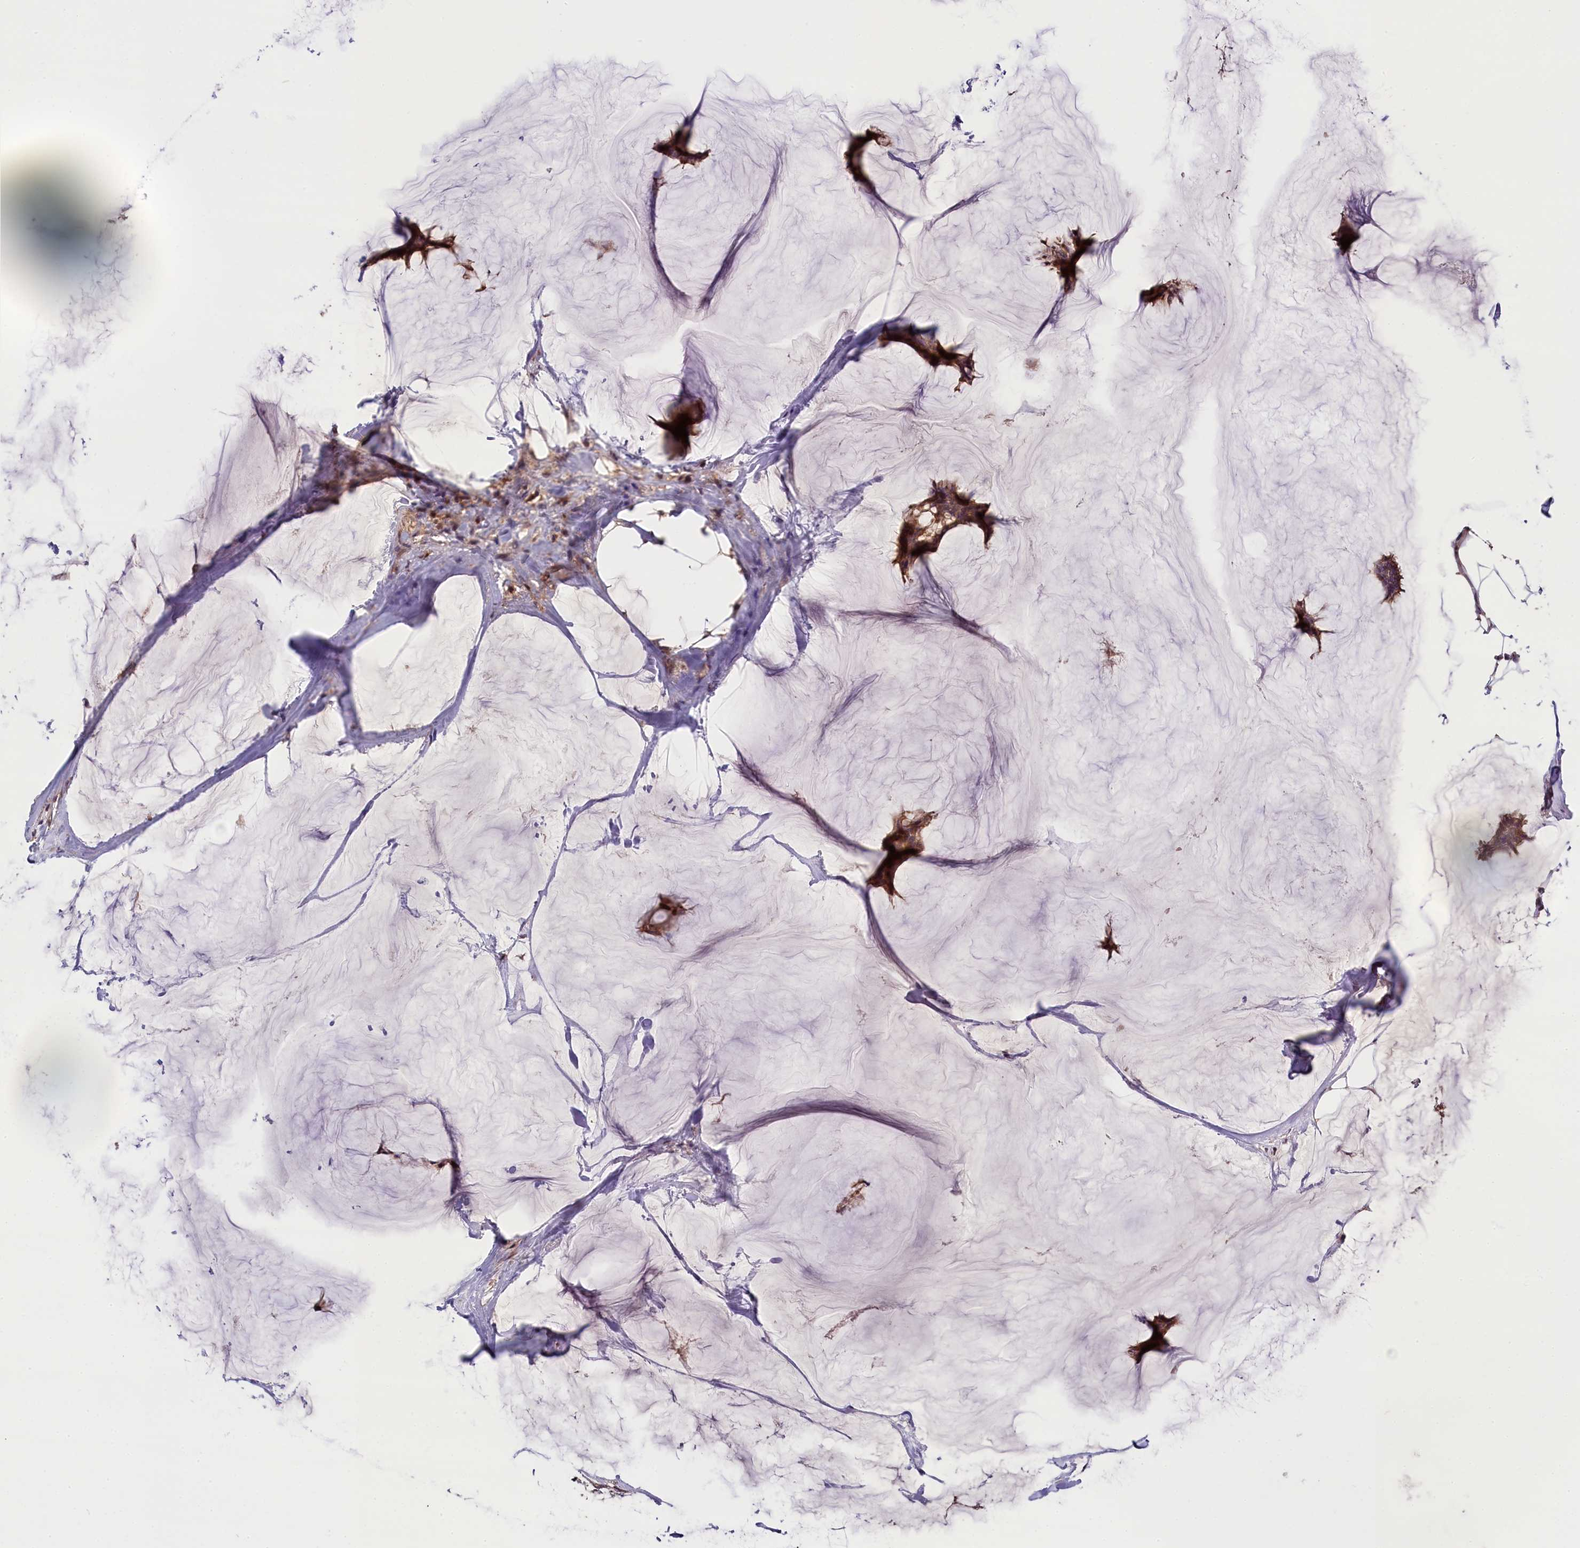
{"staining": {"intensity": "moderate", "quantity": ">75%", "location": "cytoplasmic/membranous,nuclear"}, "tissue": "breast cancer", "cell_type": "Tumor cells", "image_type": "cancer", "snomed": [{"axis": "morphology", "description": "Duct carcinoma"}, {"axis": "topography", "description": "Breast"}], "caption": "Tumor cells exhibit moderate cytoplasmic/membranous and nuclear staining in approximately >75% of cells in breast cancer (infiltrating ductal carcinoma).", "gene": "SKIDA1", "patient": {"sex": "female", "age": 93}}